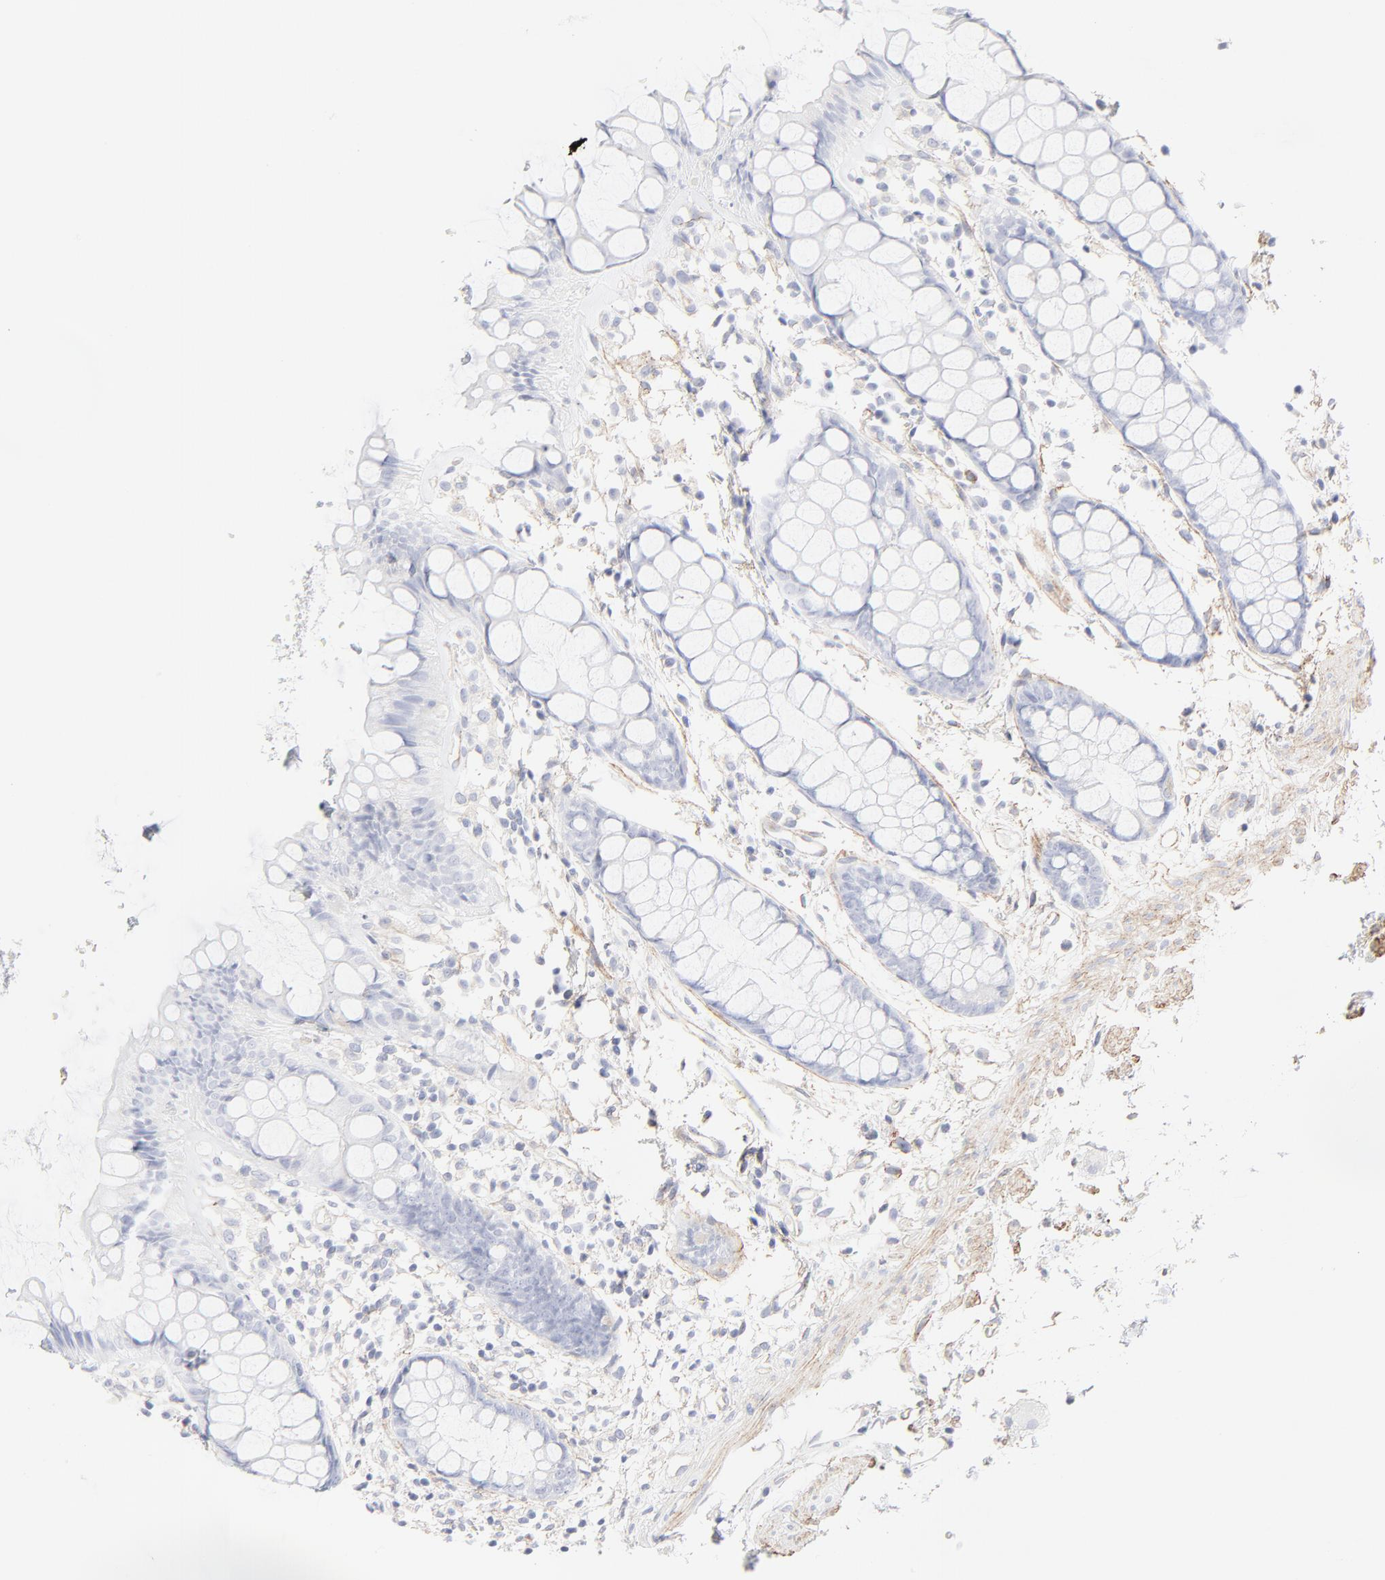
{"staining": {"intensity": "negative", "quantity": "none", "location": "none"}, "tissue": "stomach", "cell_type": "Glandular cells", "image_type": "normal", "snomed": [{"axis": "morphology", "description": "Normal tissue, NOS"}, {"axis": "topography", "description": "Stomach, upper"}], "caption": "Immunohistochemistry (IHC) histopathology image of normal stomach stained for a protein (brown), which shows no expression in glandular cells. (DAB (3,3'-diaminobenzidine) immunohistochemistry with hematoxylin counter stain).", "gene": "ITGA5", "patient": {"sex": "female", "age": 56}}